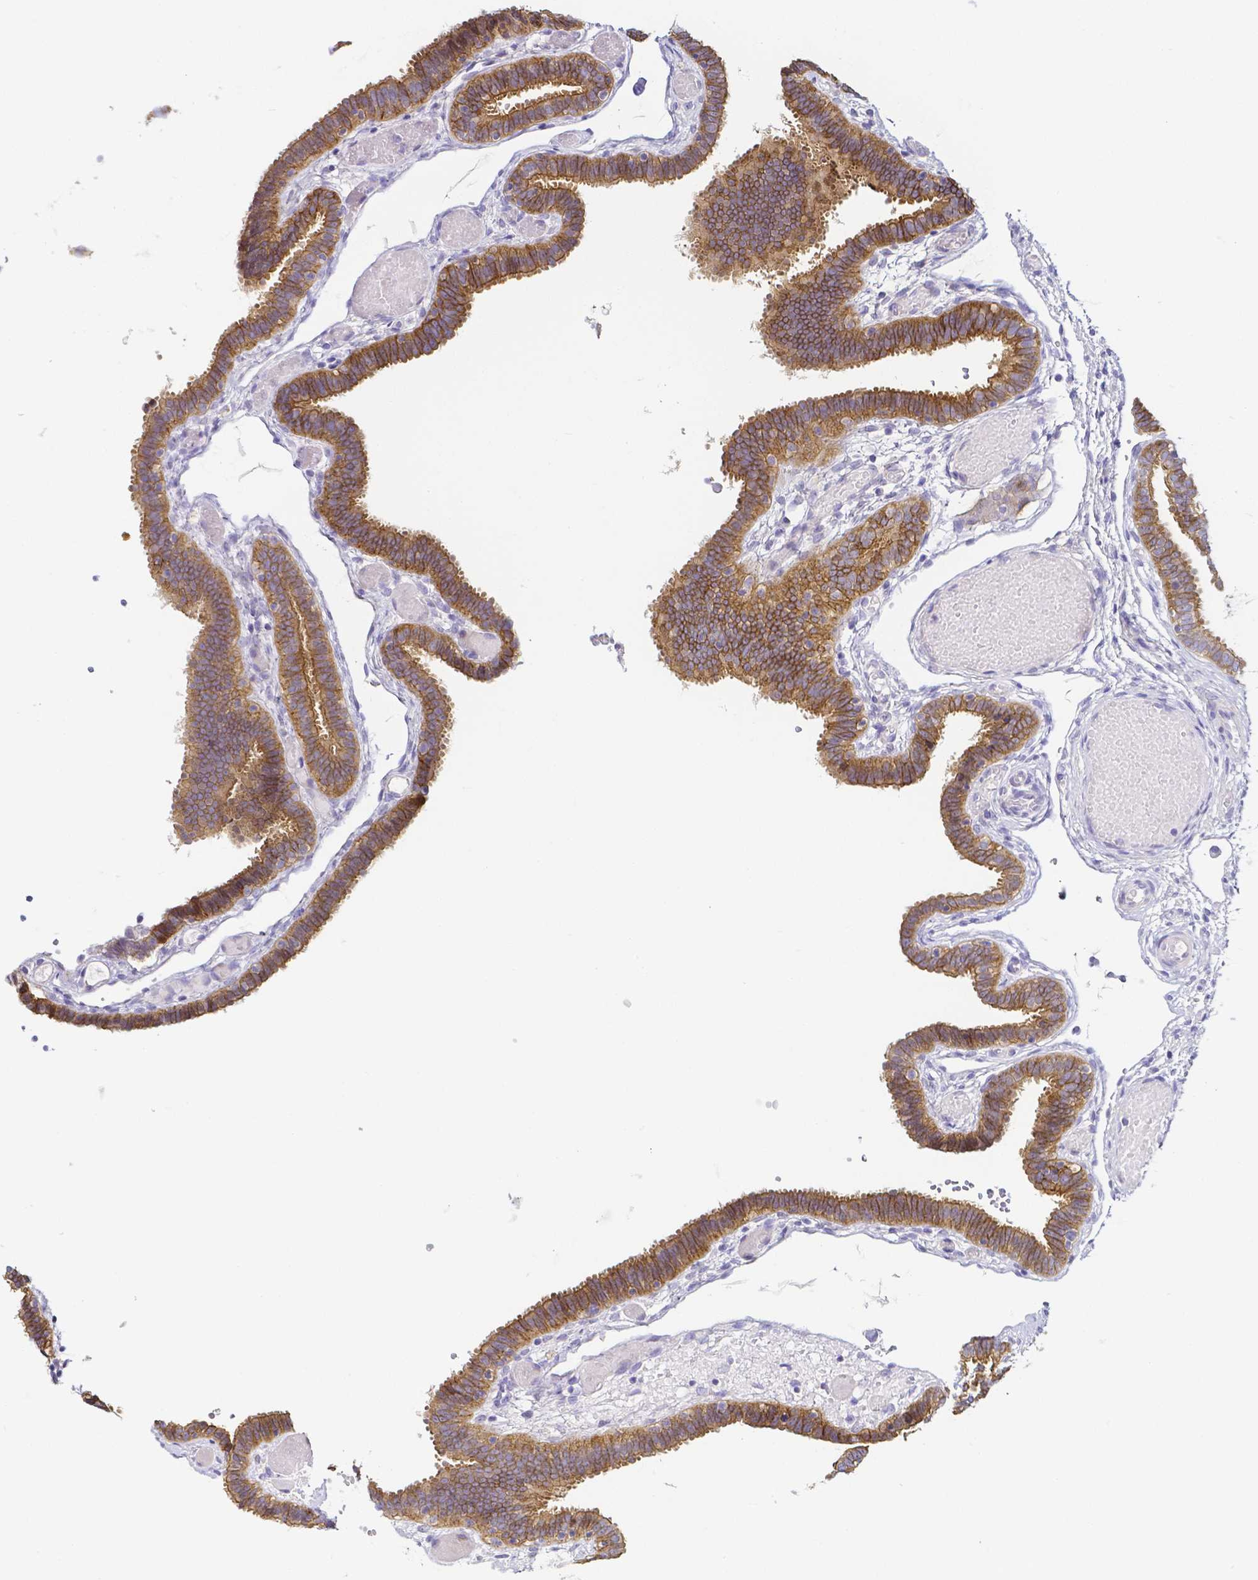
{"staining": {"intensity": "strong", "quantity": ">75%", "location": "cytoplasmic/membranous"}, "tissue": "fallopian tube", "cell_type": "Glandular cells", "image_type": "normal", "snomed": [{"axis": "morphology", "description": "Normal tissue, NOS"}, {"axis": "topography", "description": "Fallopian tube"}], "caption": "Glandular cells reveal strong cytoplasmic/membranous staining in about >75% of cells in benign fallopian tube.", "gene": "PKP3", "patient": {"sex": "female", "age": 37}}